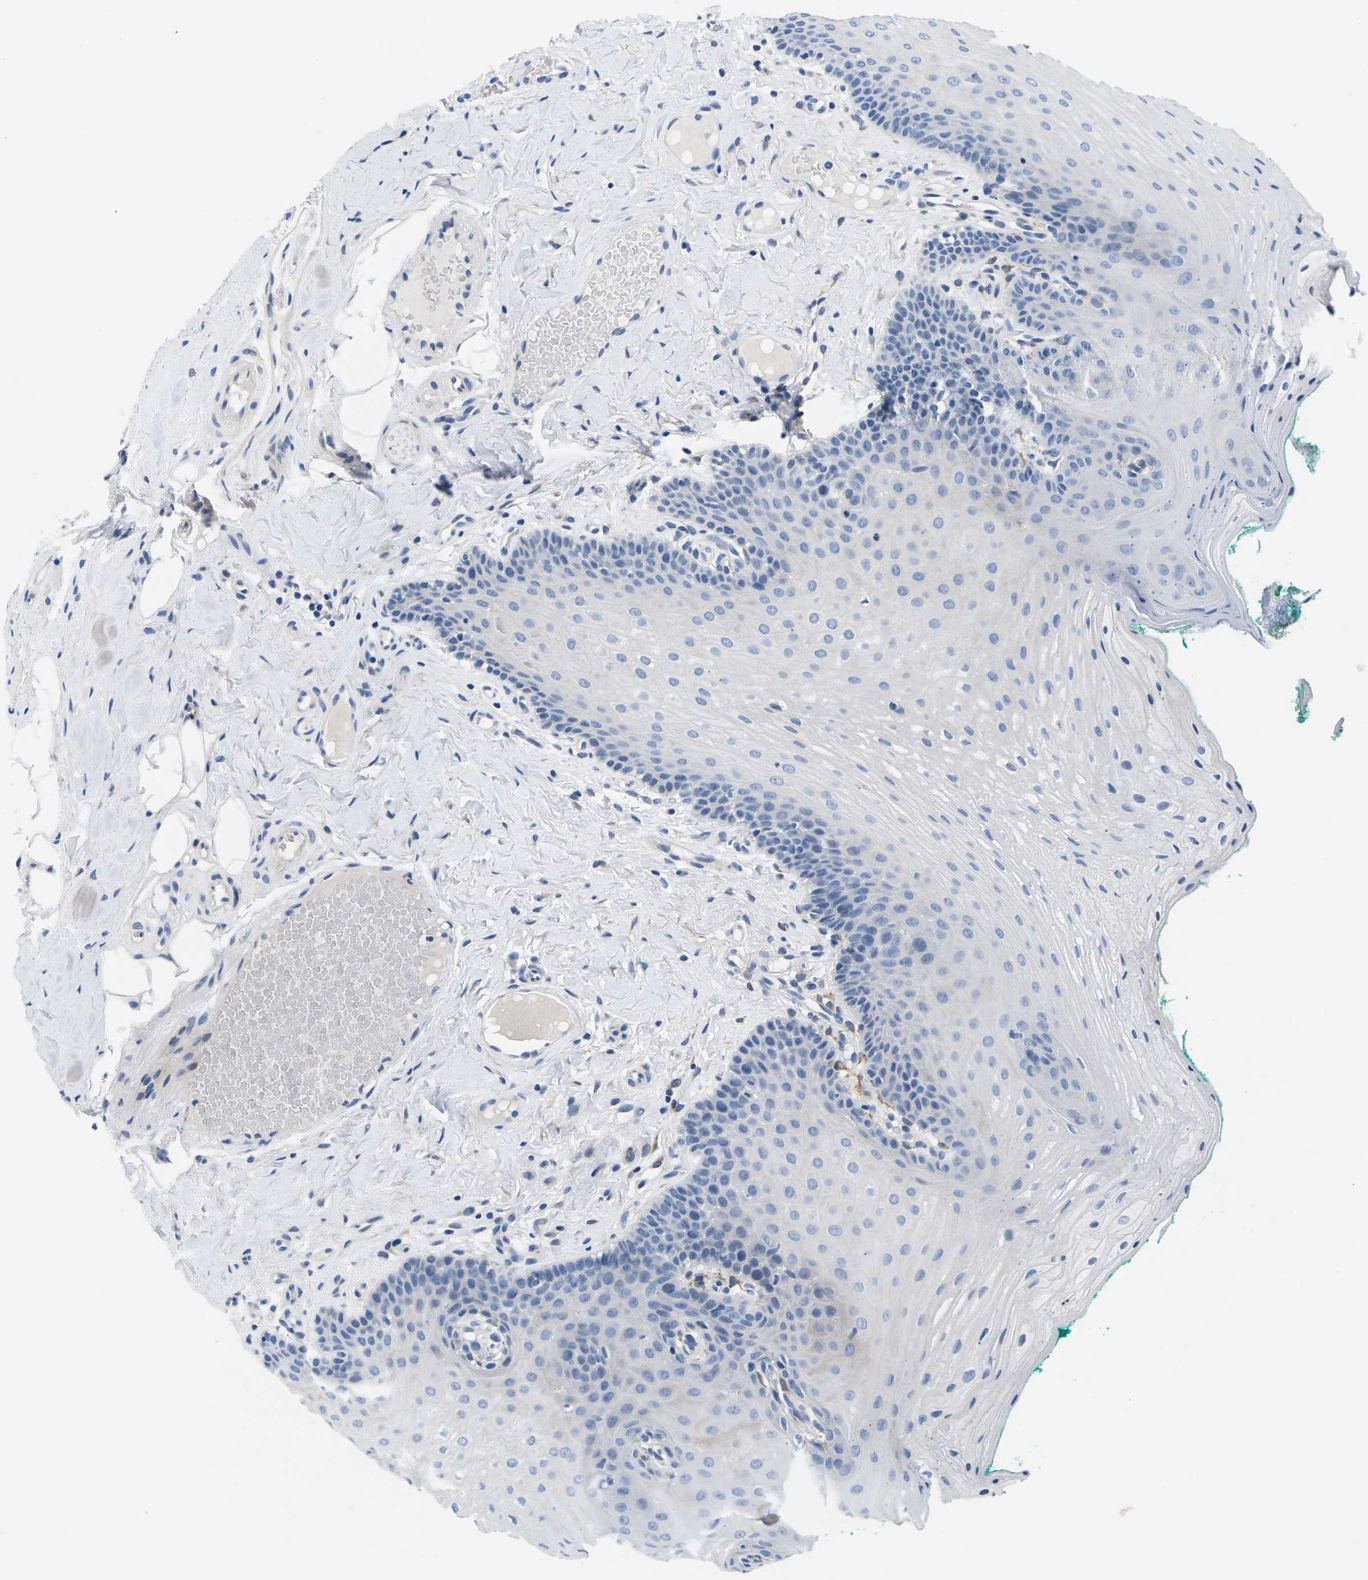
{"staining": {"intensity": "negative", "quantity": "none", "location": "none"}, "tissue": "oral mucosa", "cell_type": "Squamous epithelial cells", "image_type": "normal", "snomed": [{"axis": "morphology", "description": "Normal tissue, NOS"}, {"axis": "topography", "description": "Oral tissue"}], "caption": "IHC image of benign human oral mucosa stained for a protein (brown), which shows no expression in squamous epithelial cells. Brightfield microscopy of IHC stained with DAB (3,3'-diaminobenzidine) (brown) and hematoxylin (blue), captured at high magnification.", "gene": "TSPAN2", "patient": {"sex": "male", "age": 58}}